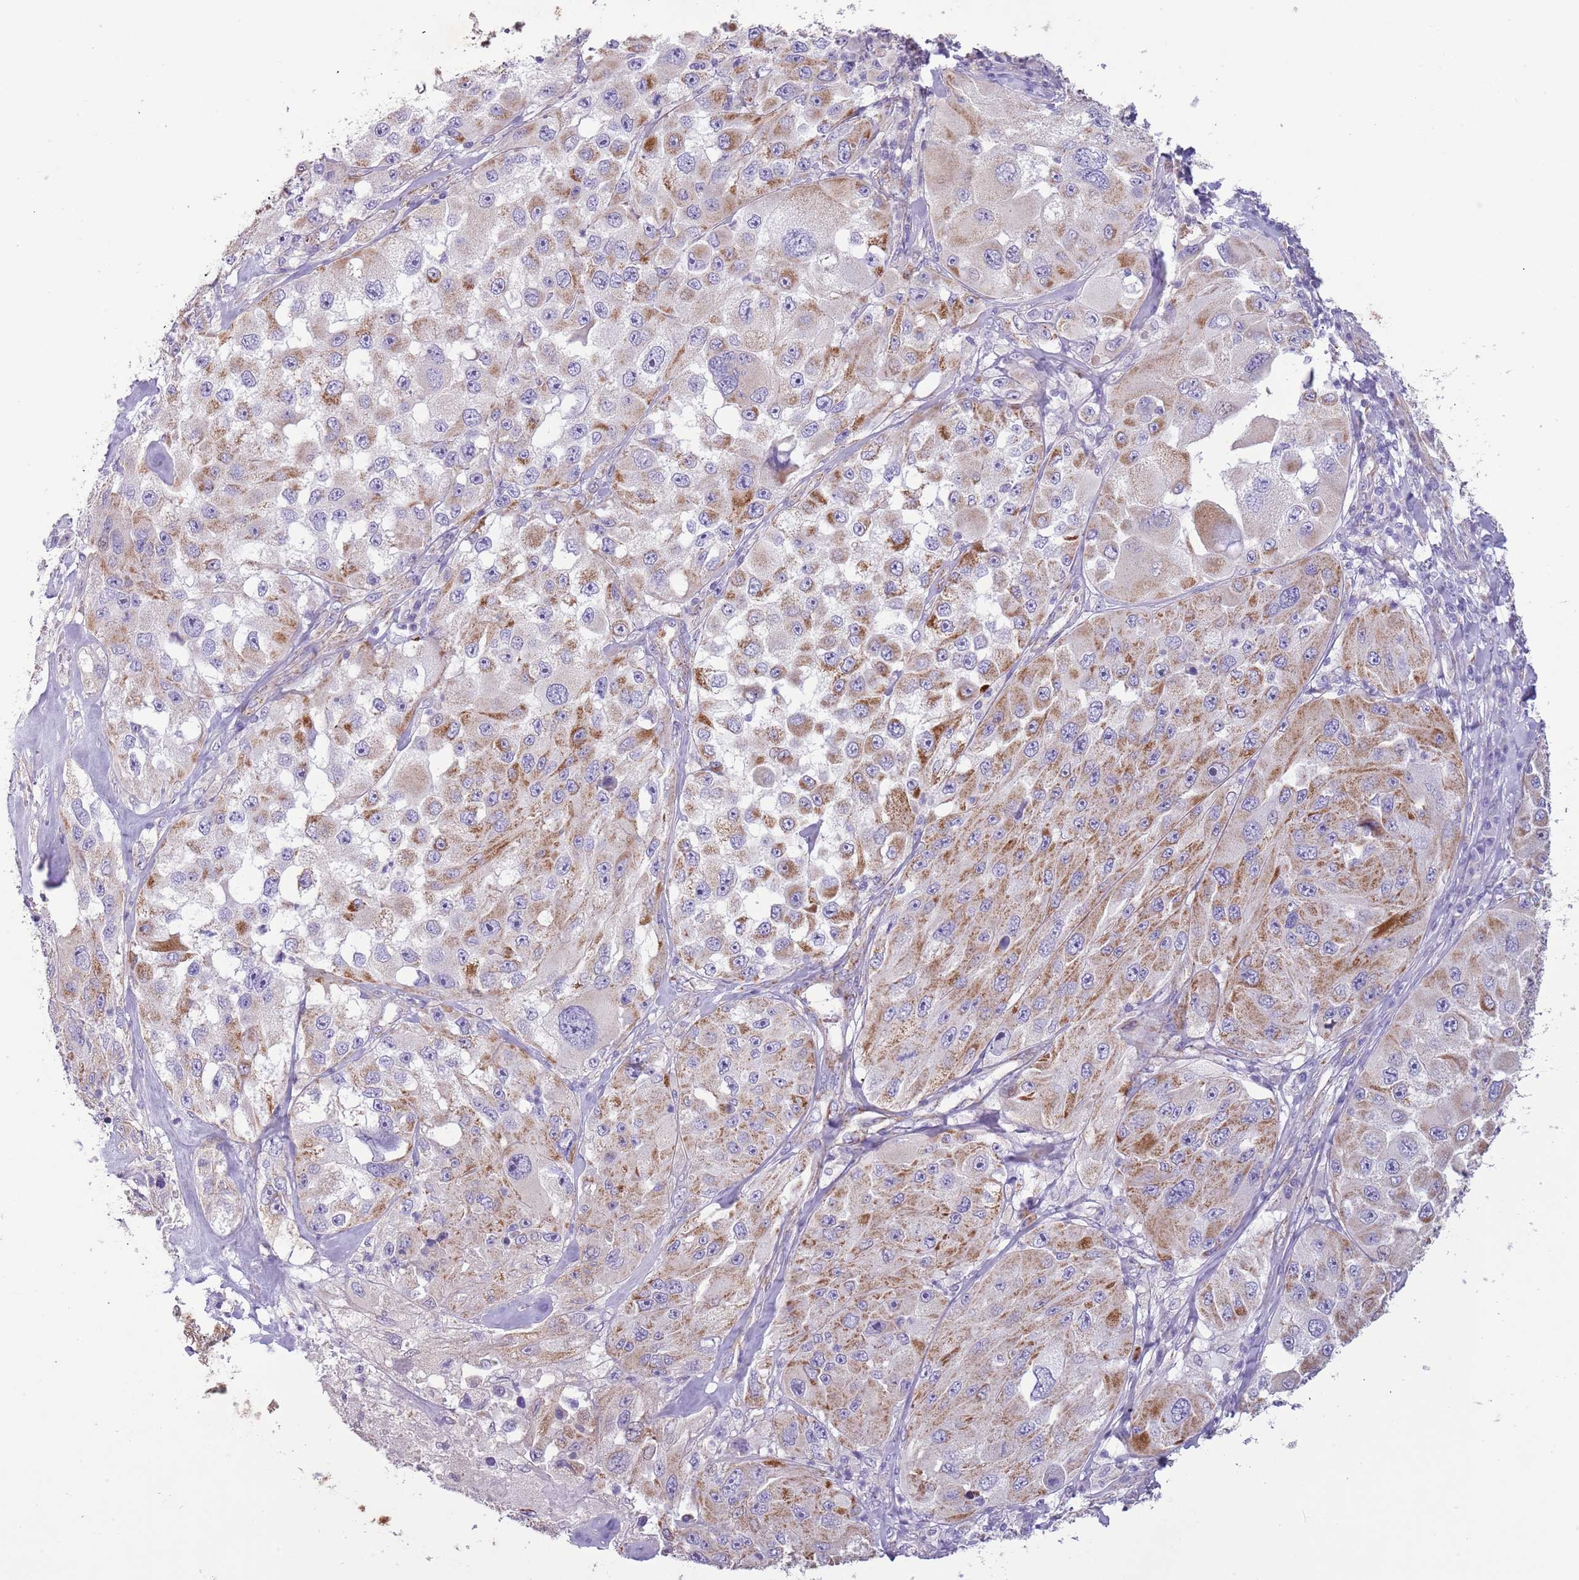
{"staining": {"intensity": "moderate", "quantity": ">75%", "location": "cytoplasmic/membranous"}, "tissue": "melanoma", "cell_type": "Tumor cells", "image_type": "cancer", "snomed": [{"axis": "morphology", "description": "Malignant melanoma, Metastatic site"}, {"axis": "topography", "description": "Lymph node"}], "caption": "This micrograph displays immunohistochemistry staining of malignant melanoma (metastatic site), with medium moderate cytoplasmic/membranous positivity in approximately >75% of tumor cells.", "gene": "RNF222", "patient": {"sex": "male", "age": 62}}